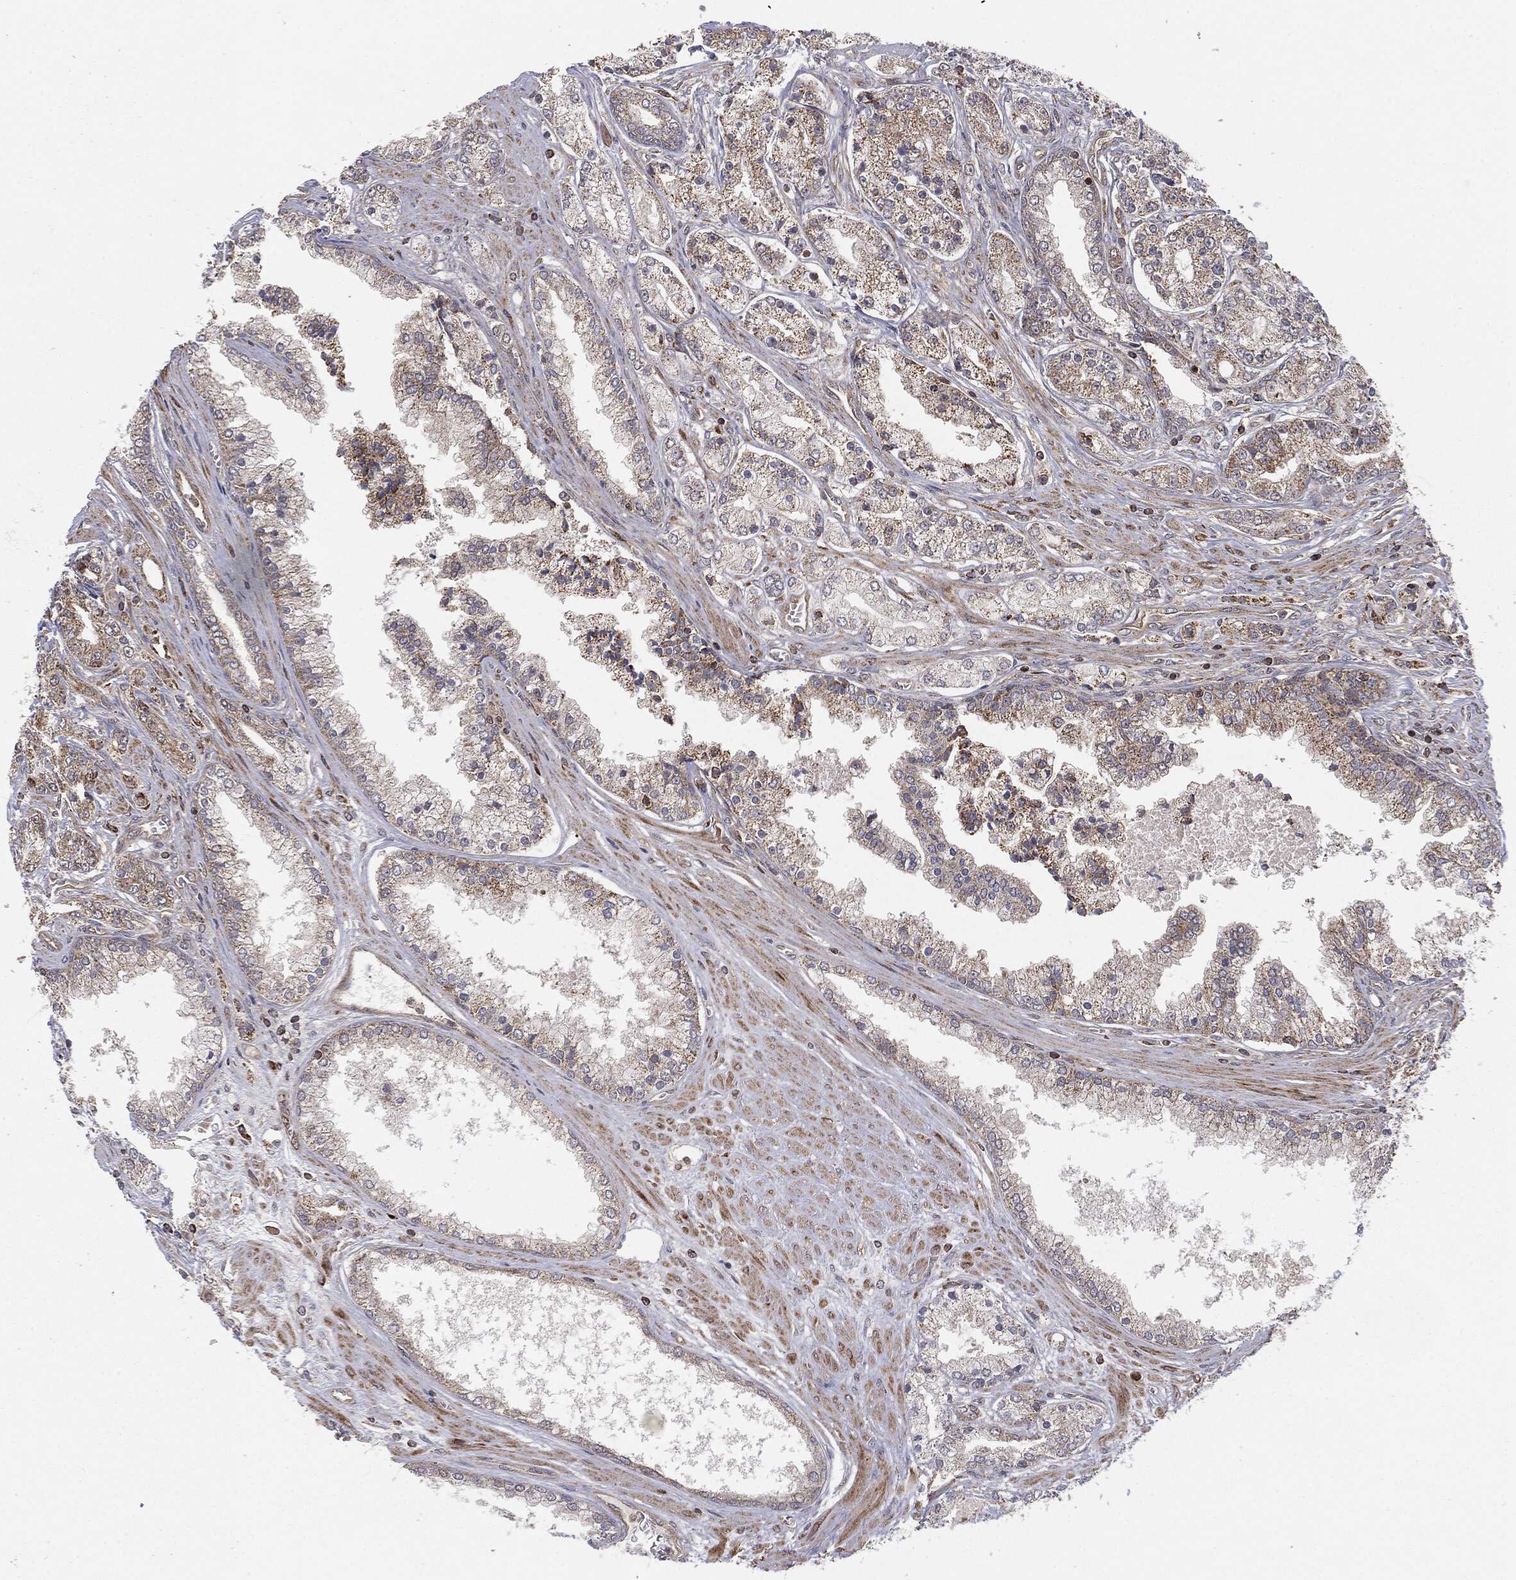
{"staining": {"intensity": "negative", "quantity": "none", "location": "none"}, "tissue": "prostate cancer", "cell_type": "Tumor cells", "image_type": "cancer", "snomed": [{"axis": "morphology", "description": "Adenocarcinoma, High grade"}, {"axis": "topography", "description": "Prostate"}], "caption": "This is an immunohistochemistry (IHC) micrograph of prostate cancer. There is no staining in tumor cells.", "gene": "MTOR", "patient": {"sex": "male", "age": 66}}